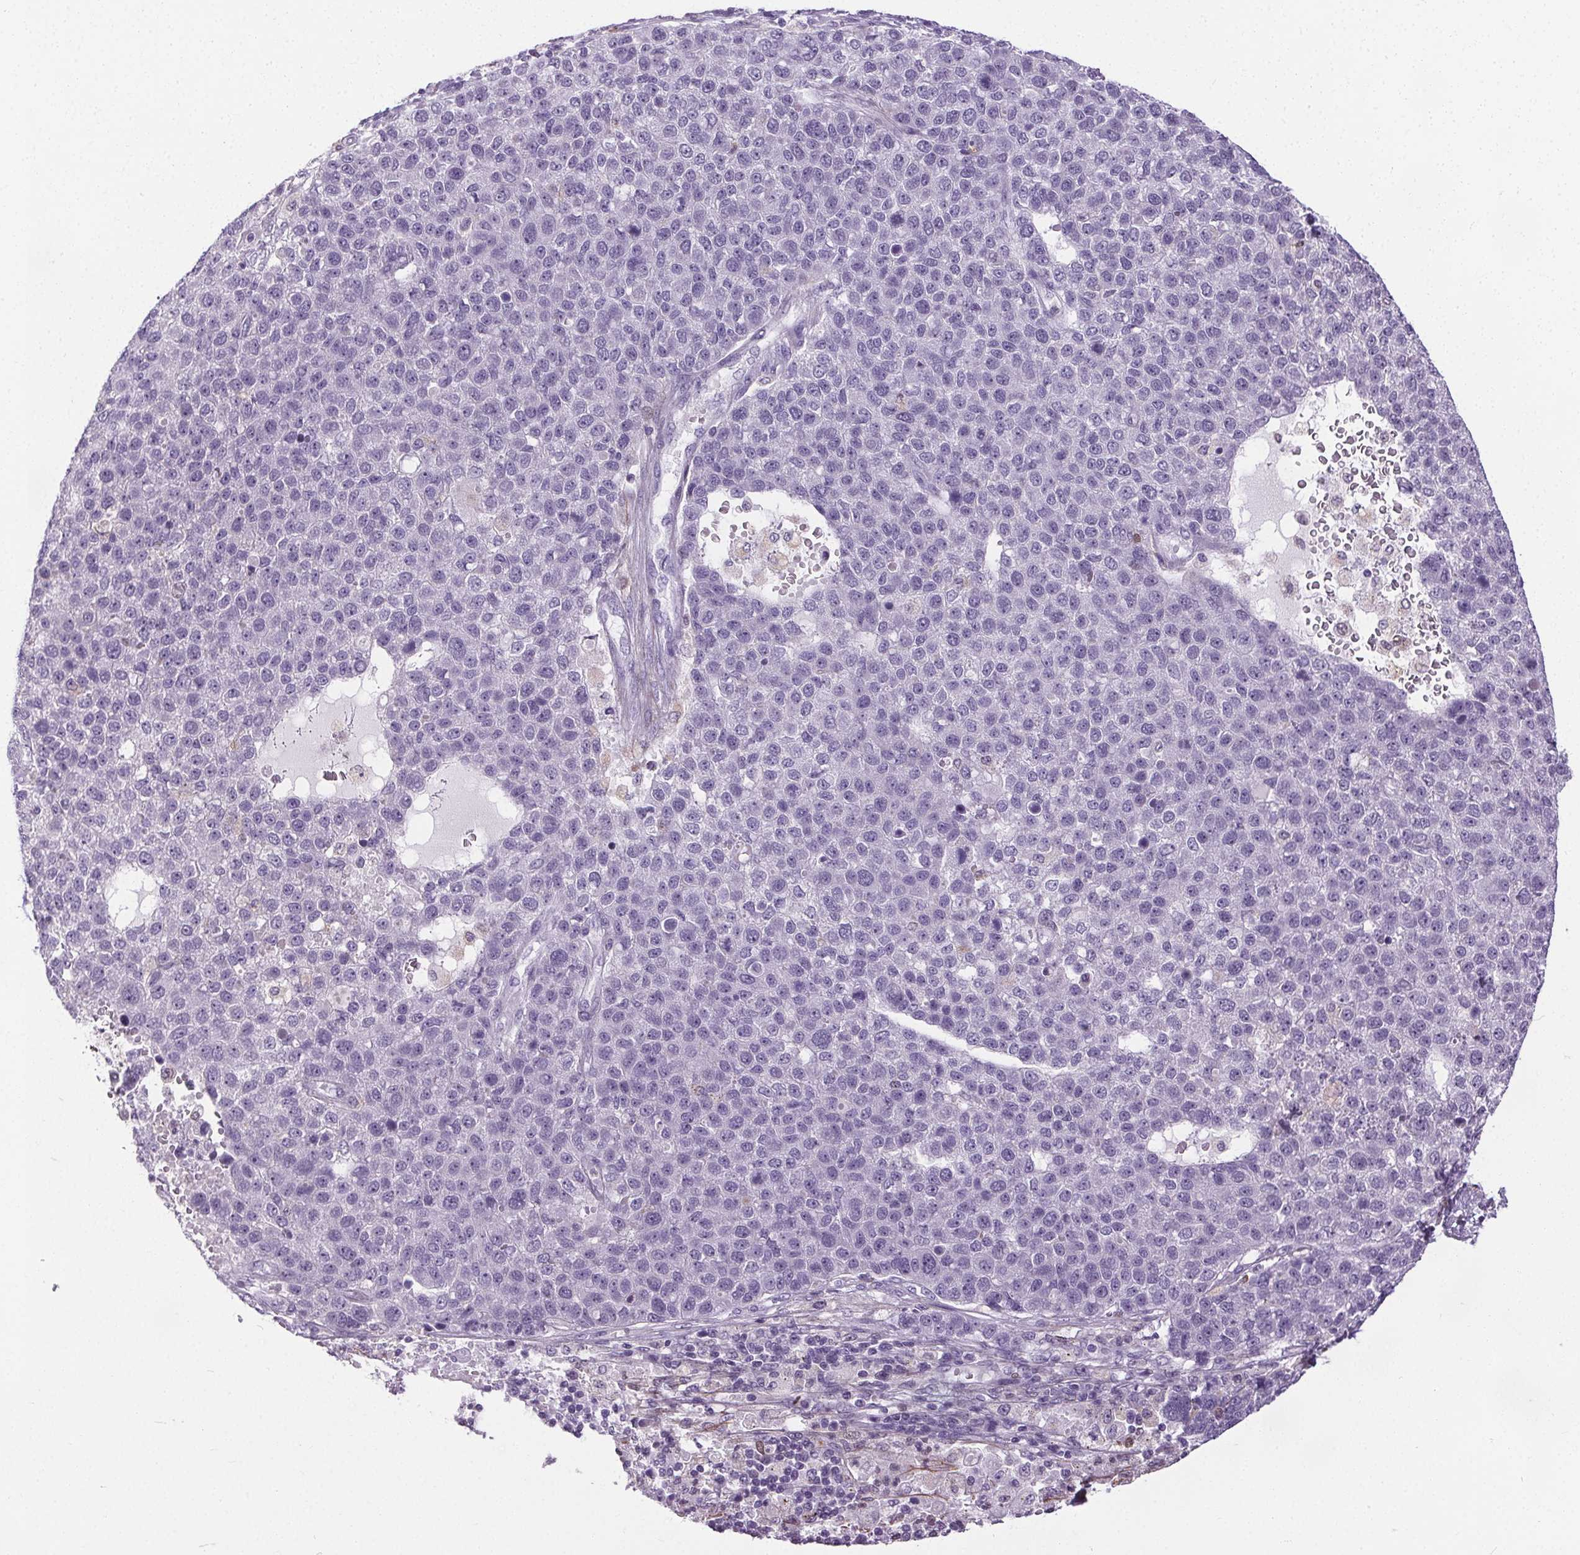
{"staining": {"intensity": "negative", "quantity": "none", "location": "none"}, "tissue": "pancreatic cancer", "cell_type": "Tumor cells", "image_type": "cancer", "snomed": [{"axis": "morphology", "description": "Adenocarcinoma, NOS"}, {"axis": "topography", "description": "Pancreas"}], "caption": "Immunohistochemistry histopathology image of human adenocarcinoma (pancreatic) stained for a protein (brown), which displays no positivity in tumor cells.", "gene": "TMEM240", "patient": {"sex": "female", "age": 61}}